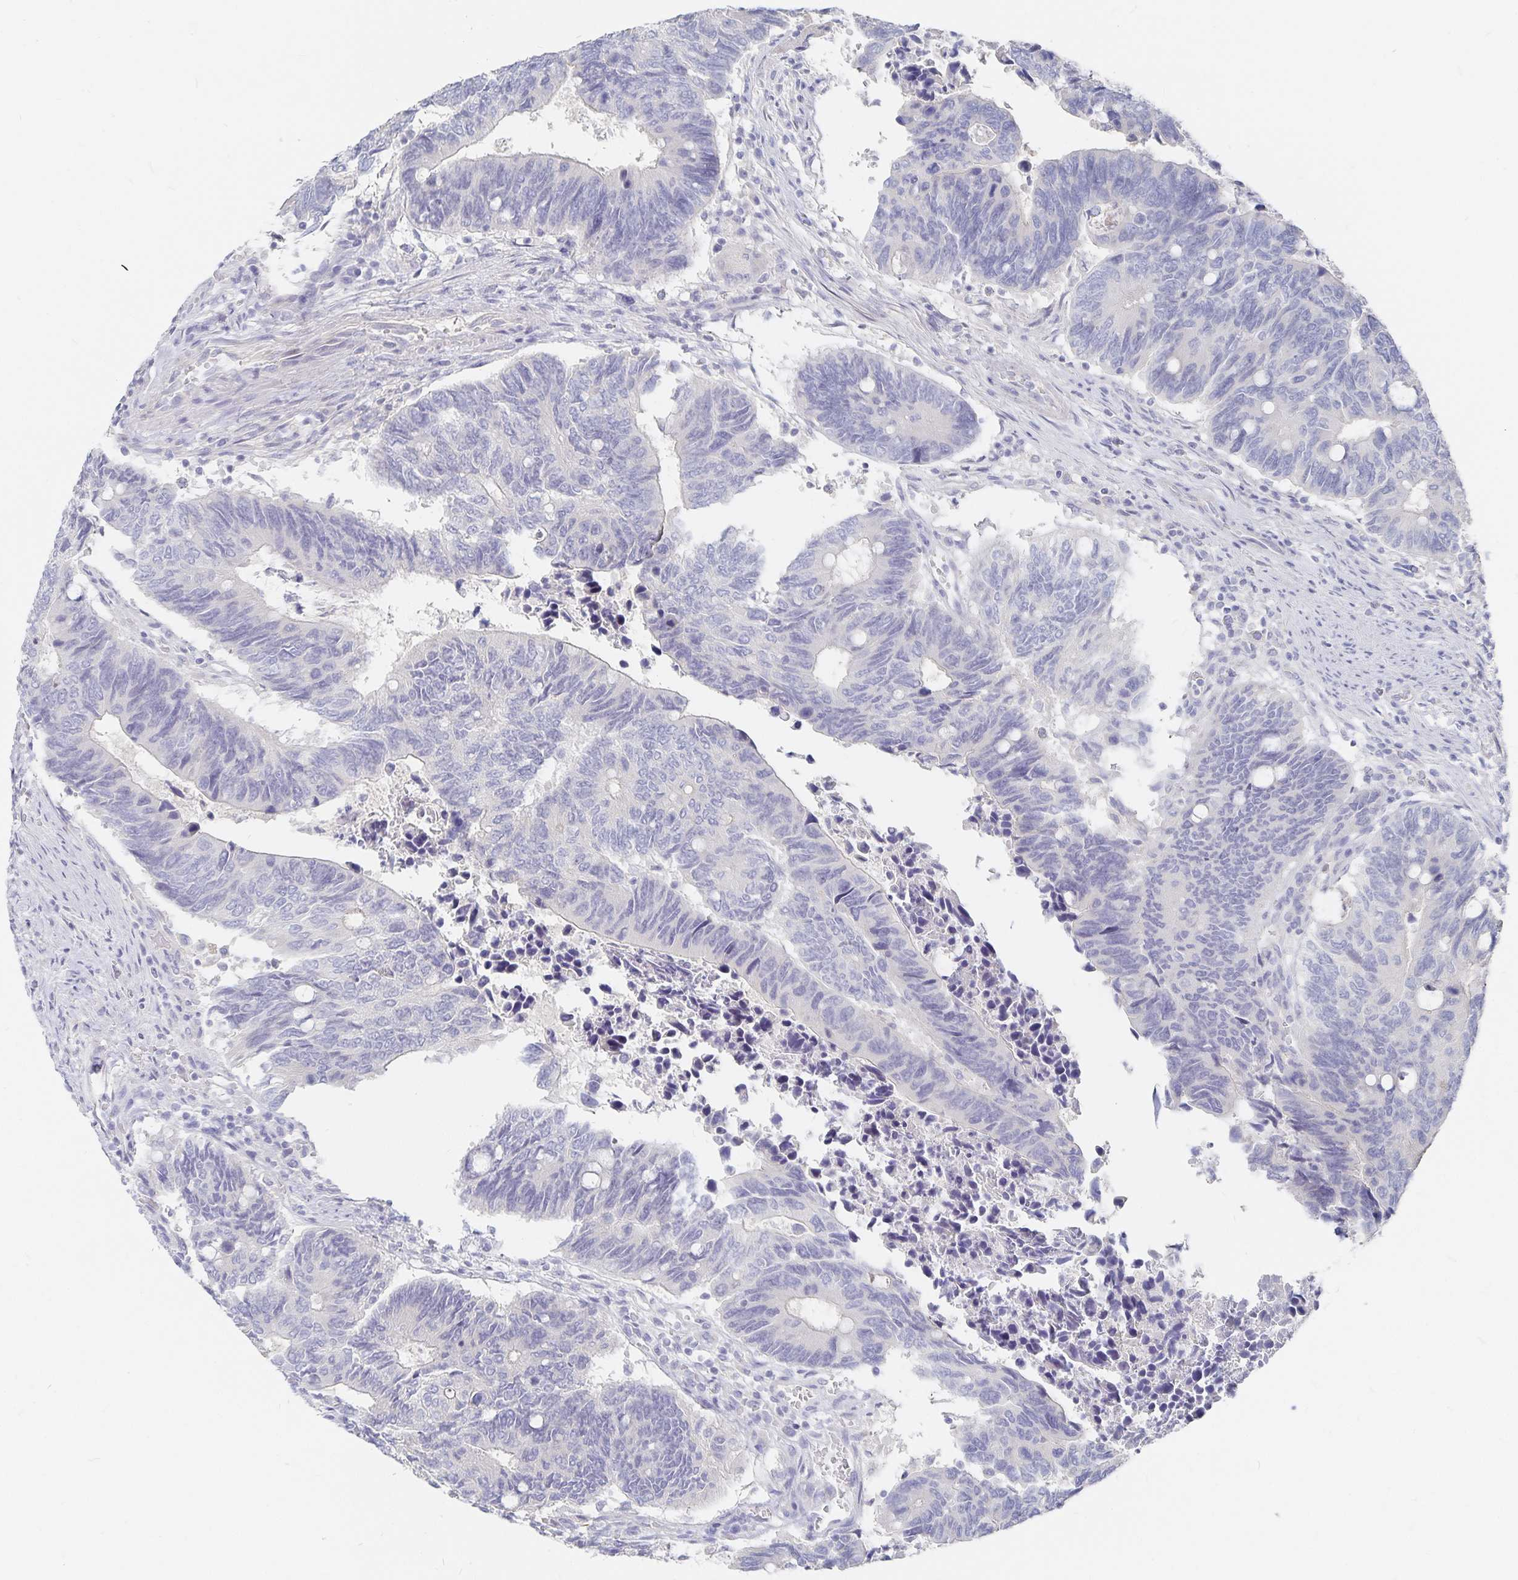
{"staining": {"intensity": "negative", "quantity": "none", "location": "none"}, "tissue": "colorectal cancer", "cell_type": "Tumor cells", "image_type": "cancer", "snomed": [{"axis": "morphology", "description": "Adenocarcinoma, NOS"}, {"axis": "topography", "description": "Colon"}], "caption": "A high-resolution photomicrograph shows IHC staining of colorectal cancer (adenocarcinoma), which exhibits no significant expression in tumor cells.", "gene": "DNAH9", "patient": {"sex": "male", "age": 87}}